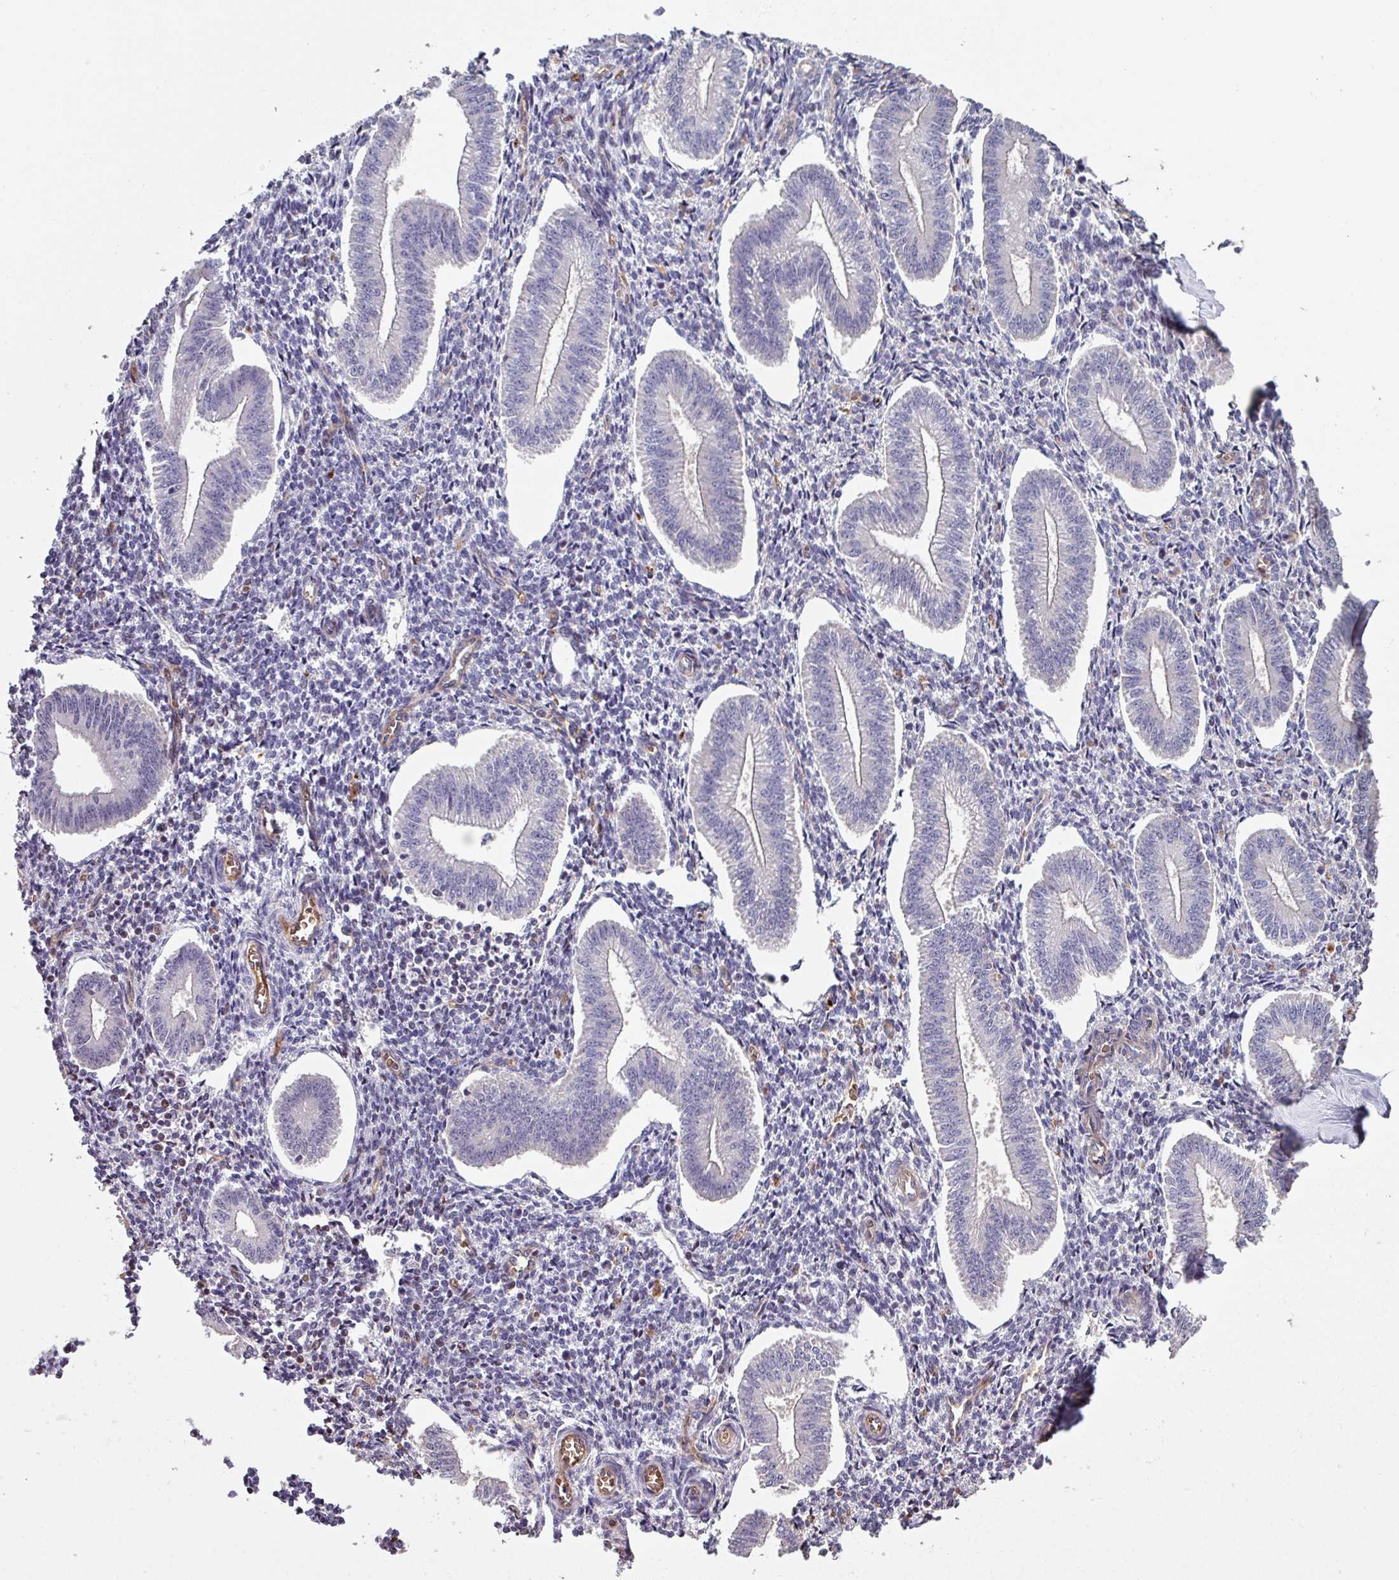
{"staining": {"intensity": "negative", "quantity": "none", "location": "none"}, "tissue": "endometrium", "cell_type": "Cells in endometrial stroma", "image_type": "normal", "snomed": [{"axis": "morphology", "description": "Normal tissue, NOS"}, {"axis": "topography", "description": "Endometrium"}], "caption": "Immunohistochemistry (IHC) image of benign endometrium stained for a protein (brown), which displays no staining in cells in endometrial stroma. The staining is performed using DAB (3,3'-diaminobenzidine) brown chromogen with nuclei counter-stained in using hematoxylin.", "gene": "ANO9", "patient": {"sex": "female", "age": 34}}